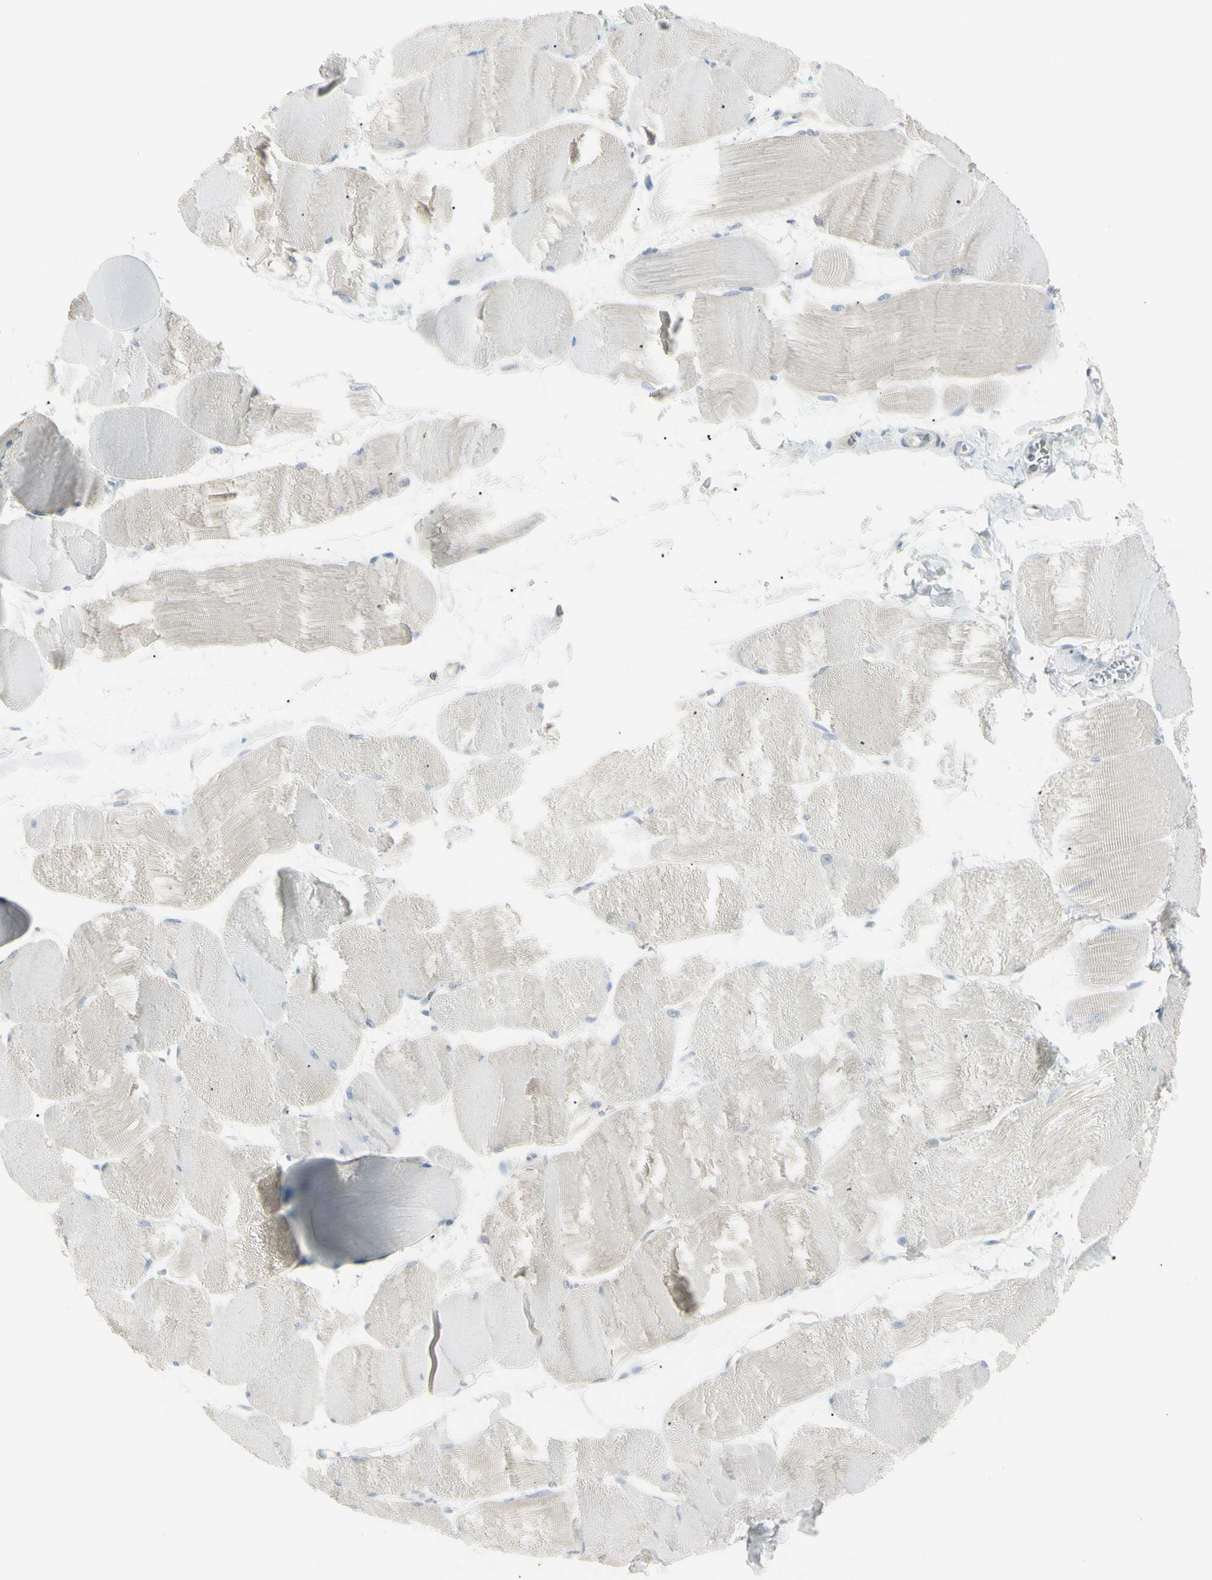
{"staining": {"intensity": "negative", "quantity": "none", "location": "none"}, "tissue": "skeletal muscle", "cell_type": "Myocytes", "image_type": "normal", "snomed": [{"axis": "morphology", "description": "Normal tissue, NOS"}, {"axis": "morphology", "description": "Squamous cell carcinoma, NOS"}, {"axis": "topography", "description": "Skeletal muscle"}], "caption": "An immunohistochemistry (IHC) image of normal skeletal muscle is shown. There is no staining in myocytes of skeletal muscle.", "gene": "PIP", "patient": {"sex": "male", "age": 51}}